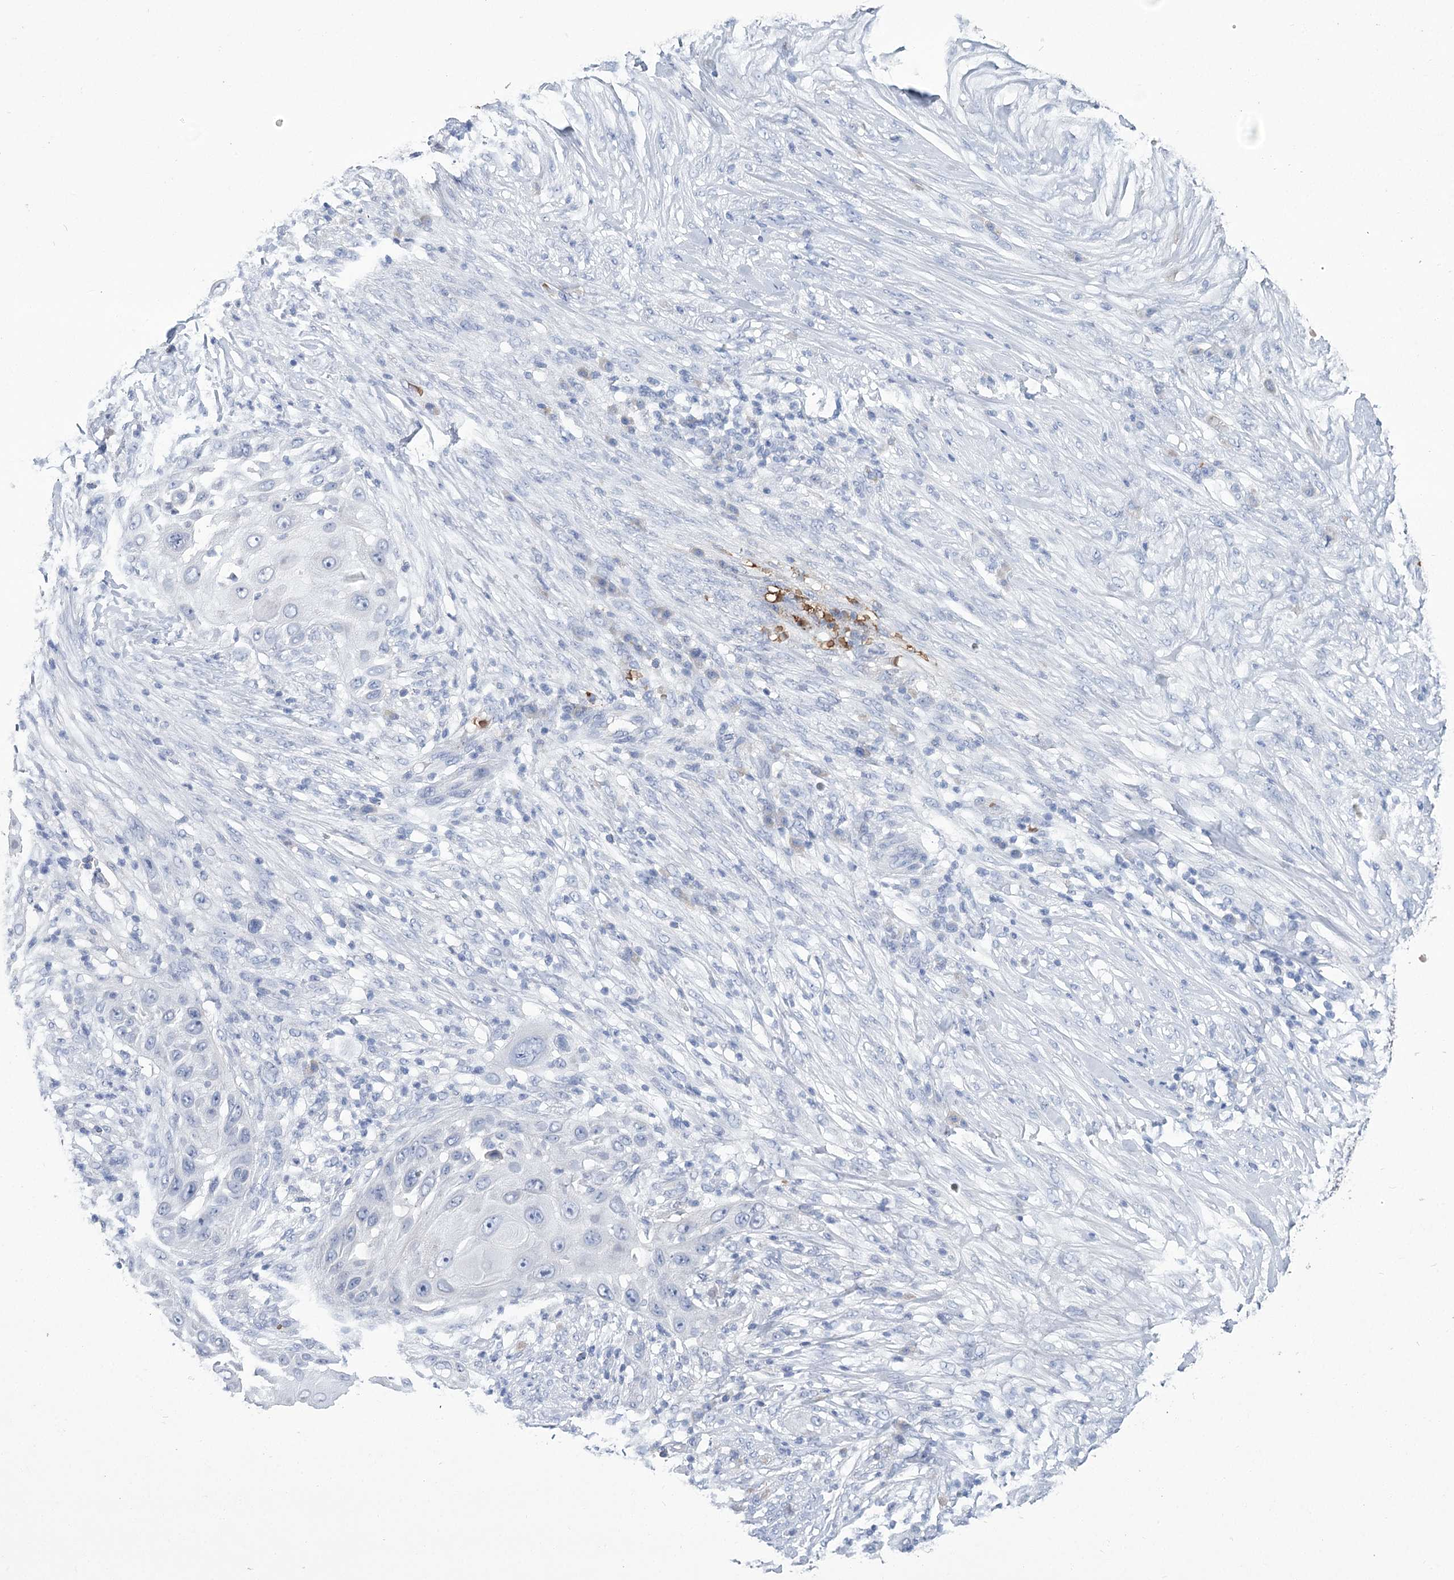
{"staining": {"intensity": "negative", "quantity": "none", "location": "none"}, "tissue": "skin cancer", "cell_type": "Tumor cells", "image_type": "cancer", "snomed": [{"axis": "morphology", "description": "Squamous cell carcinoma, NOS"}, {"axis": "topography", "description": "Skin"}], "caption": "Image shows no significant protein positivity in tumor cells of skin cancer.", "gene": "HBA1", "patient": {"sex": "female", "age": 44}}